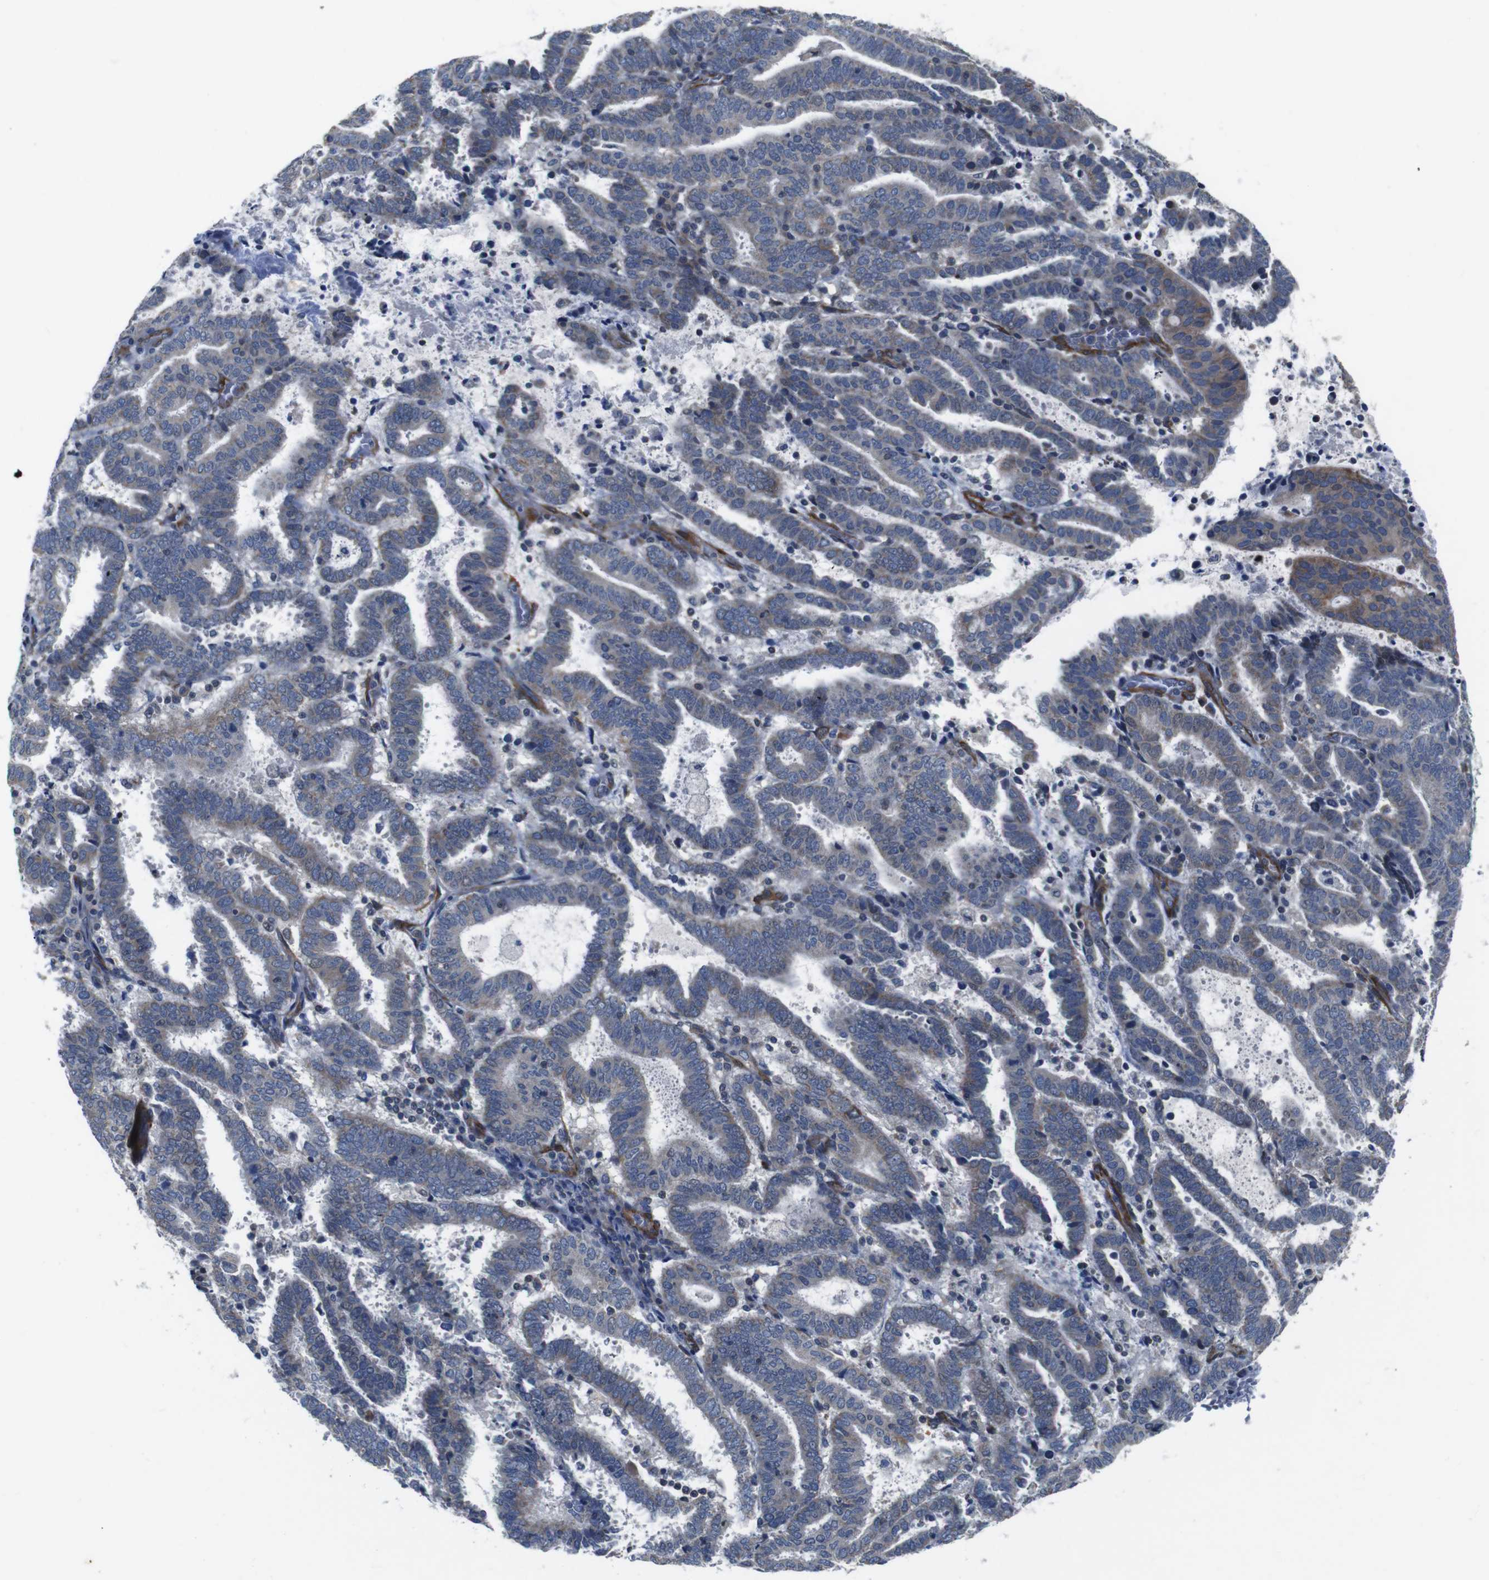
{"staining": {"intensity": "weak", "quantity": "<25%", "location": "cytoplasmic/membranous"}, "tissue": "endometrial cancer", "cell_type": "Tumor cells", "image_type": "cancer", "snomed": [{"axis": "morphology", "description": "Adenocarcinoma, NOS"}, {"axis": "topography", "description": "Uterus"}], "caption": "Histopathology image shows no significant protein expression in tumor cells of endometrial adenocarcinoma.", "gene": "GGT7", "patient": {"sex": "female", "age": 83}}